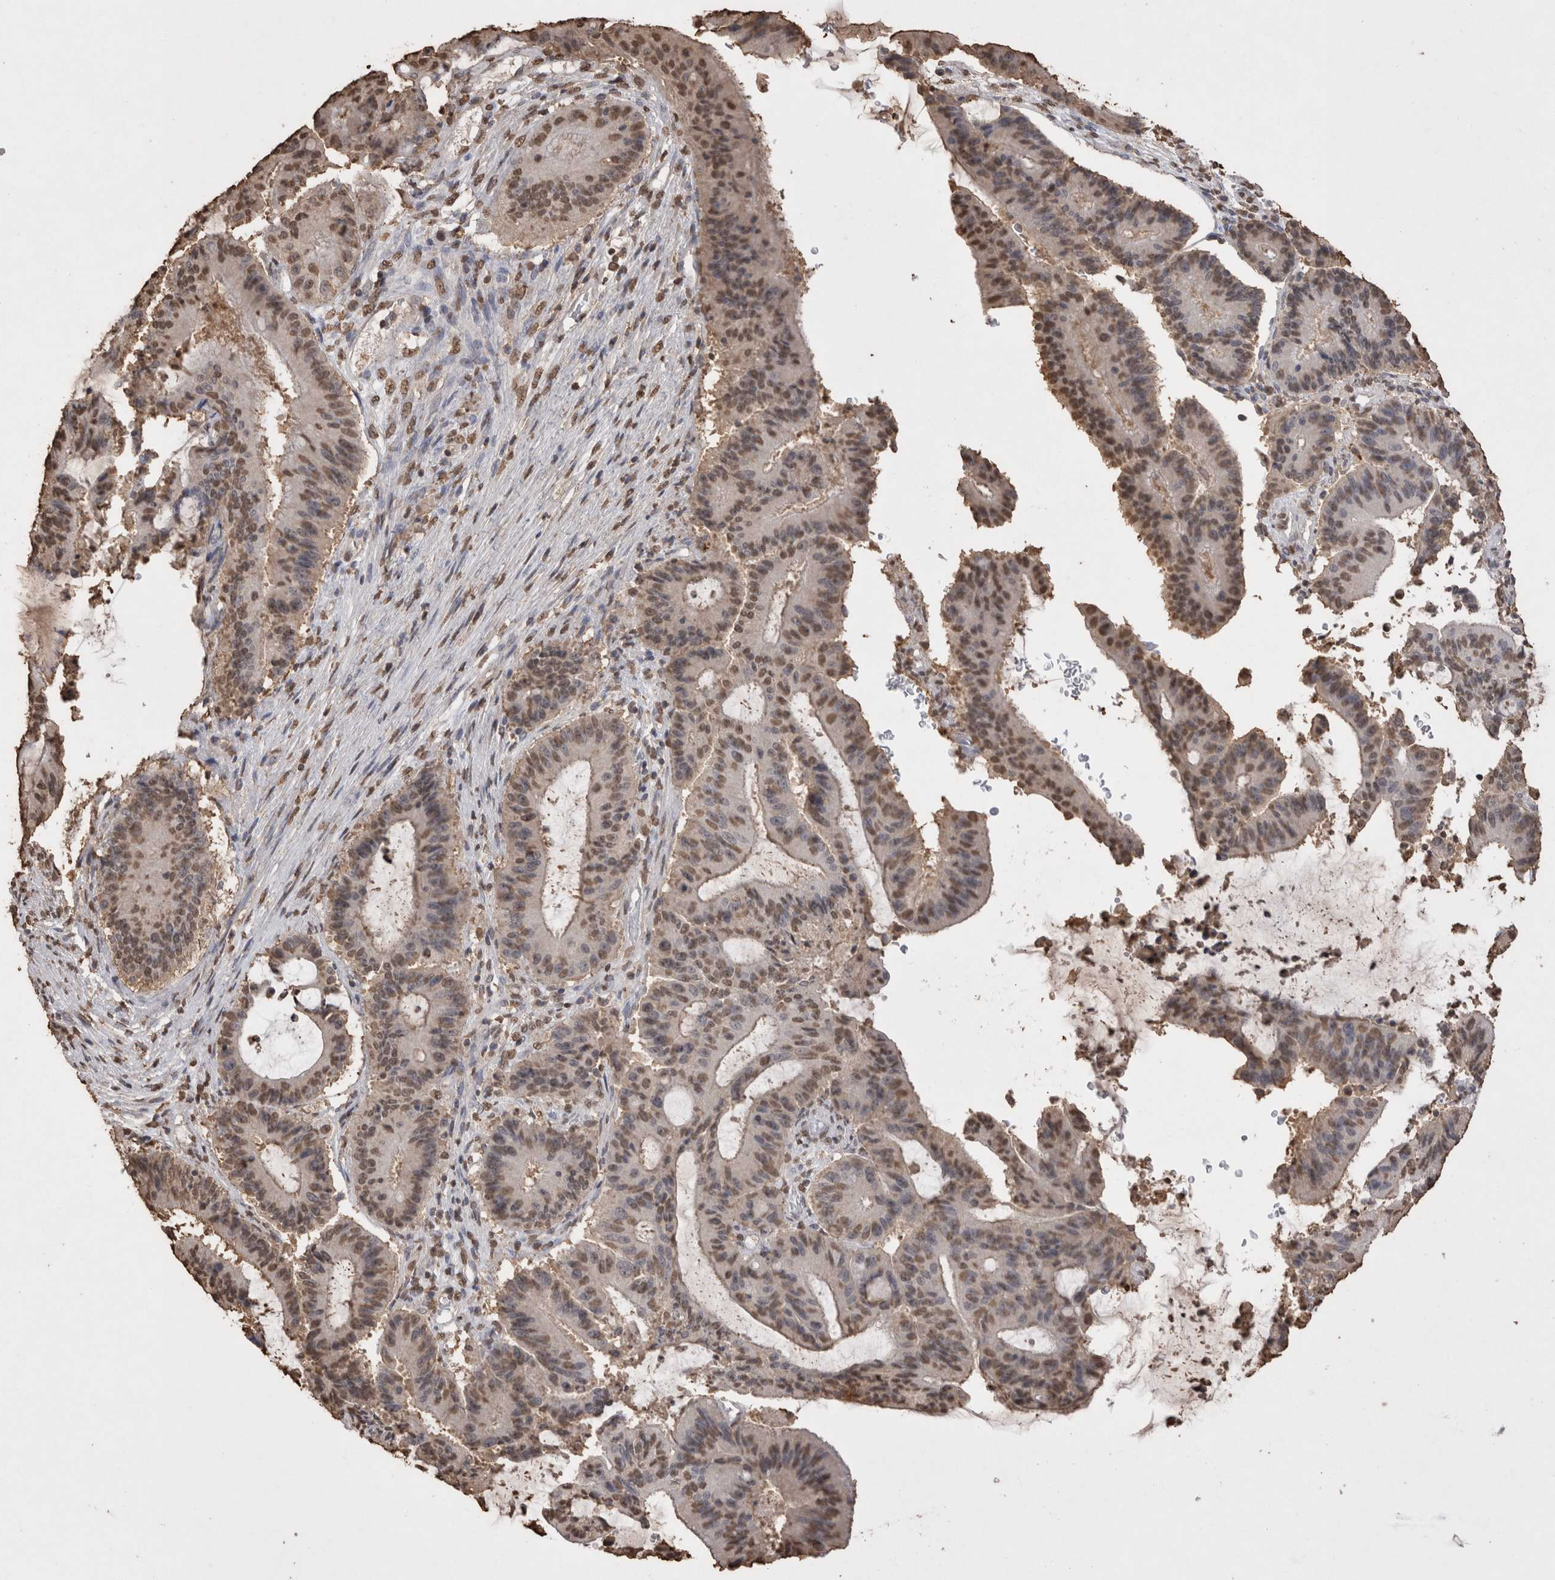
{"staining": {"intensity": "moderate", "quantity": ">75%", "location": "nuclear"}, "tissue": "liver cancer", "cell_type": "Tumor cells", "image_type": "cancer", "snomed": [{"axis": "morphology", "description": "Cholangiocarcinoma"}, {"axis": "topography", "description": "Liver"}], "caption": "Liver cancer (cholangiocarcinoma) stained with DAB IHC reveals medium levels of moderate nuclear expression in approximately >75% of tumor cells.", "gene": "POU5F1", "patient": {"sex": "female", "age": 73}}